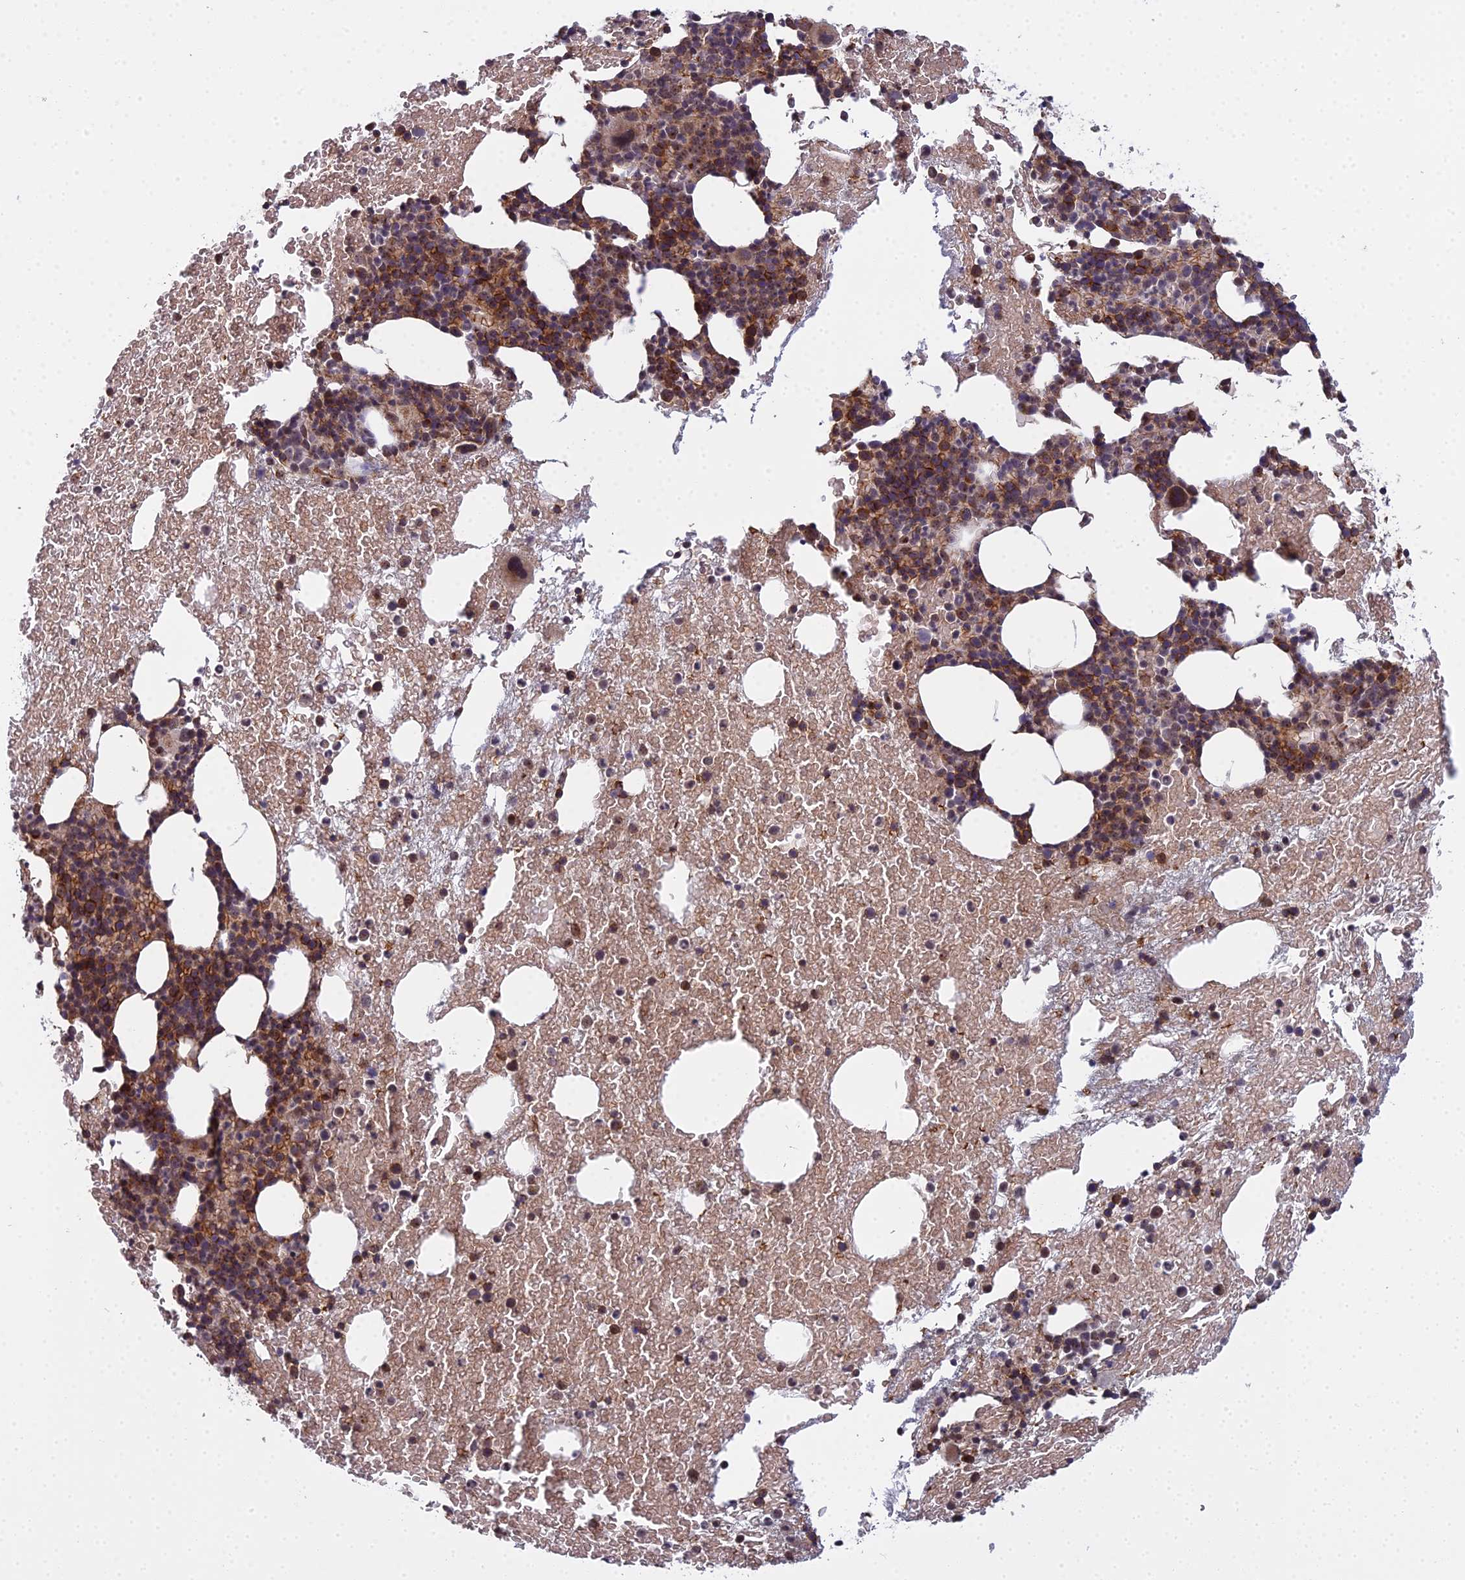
{"staining": {"intensity": "moderate", "quantity": "25%-75%", "location": "cytoplasmic/membranous"}, "tissue": "bone marrow", "cell_type": "Hematopoietic cells", "image_type": "normal", "snomed": [{"axis": "morphology", "description": "Normal tissue, NOS"}, {"axis": "topography", "description": "Bone marrow"}], "caption": "High-magnification brightfield microscopy of normal bone marrow stained with DAB (3,3'-diaminobenzidine) (brown) and counterstained with hematoxylin (blue). hematopoietic cells exhibit moderate cytoplasmic/membranous staining is appreciated in about25%-75% of cells.", "gene": "MEOX1", "patient": {"sex": "male", "age": 57}}